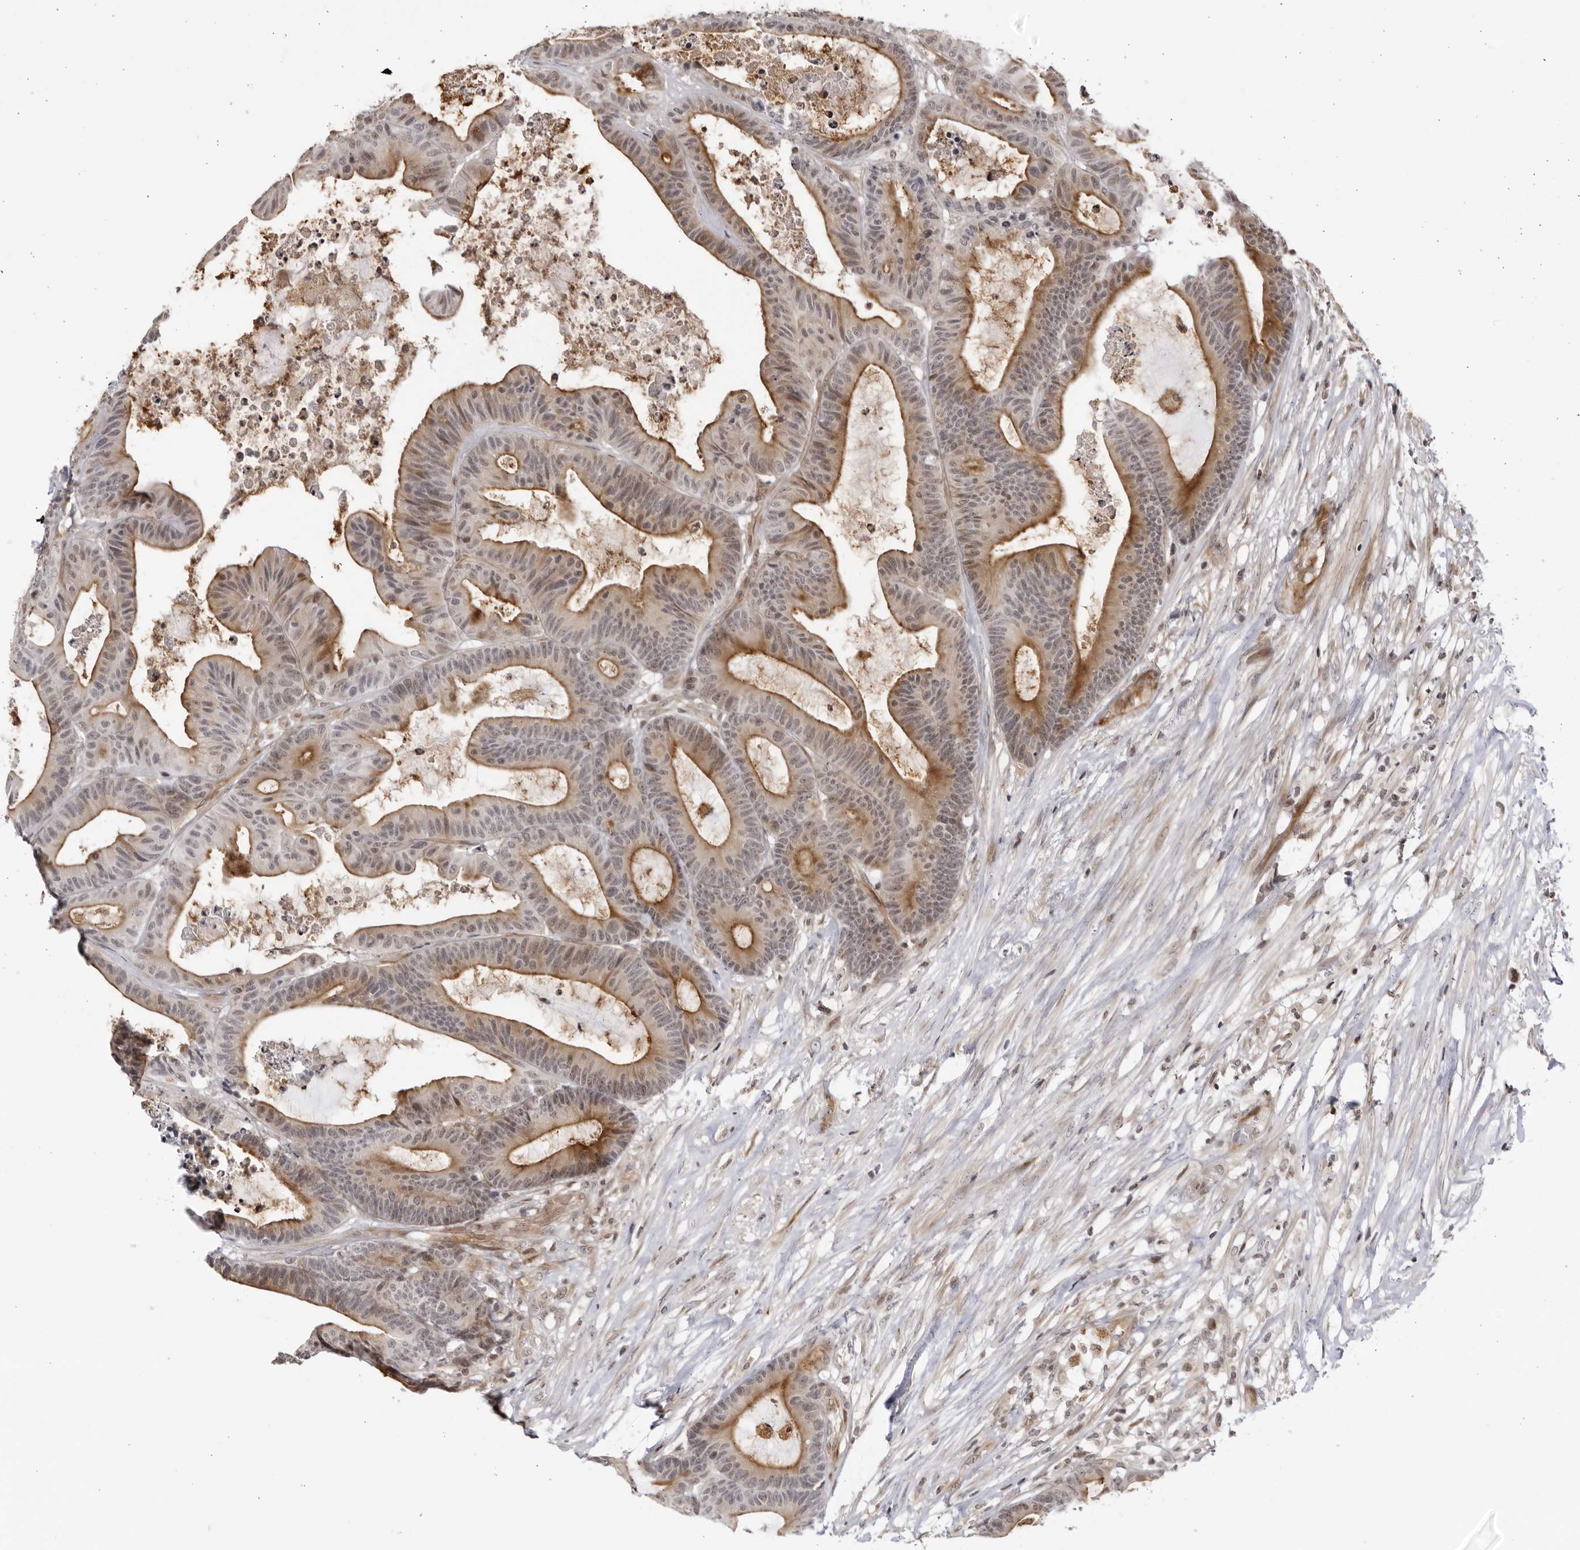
{"staining": {"intensity": "moderate", "quantity": ">75%", "location": "cytoplasmic/membranous,nuclear"}, "tissue": "colorectal cancer", "cell_type": "Tumor cells", "image_type": "cancer", "snomed": [{"axis": "morphology", "description": "Adenocarcinoma, NOS"}, {"axis": "topography", "description": "Colon"}], "caption": "Immunohistochemistry of colorectal cancer reveals medium levels of moderate cytoplasmic/membranous and nuclear expression in approximately >75% of tumor cells.", "gene": "CNBD1", "patient": {"sex": "female", "age": 84}}